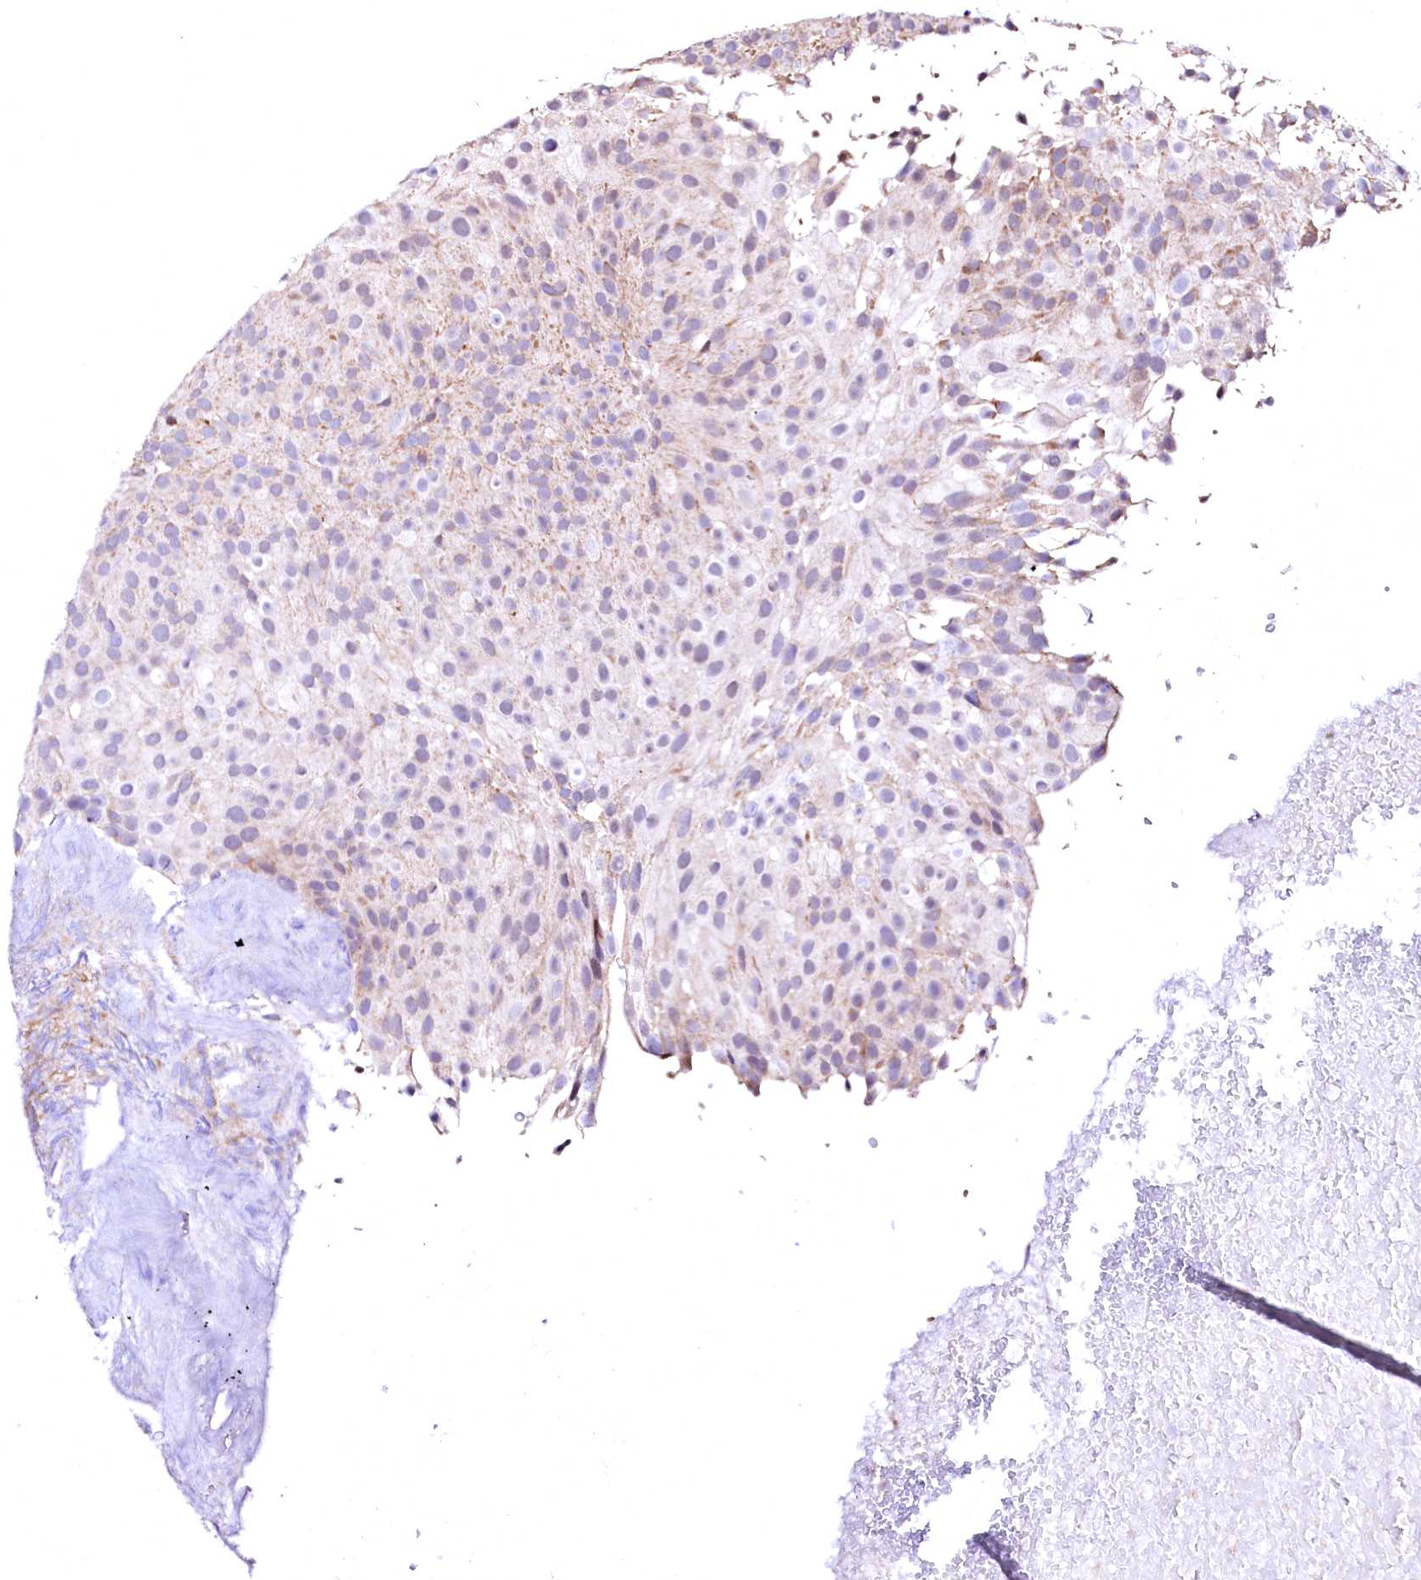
{"staining": {"intensity": "moderate", "quantity": "<25%", "location": "cytoplasmic/membranous"}, "tissue": "urothelial cancer", "cell_type": "Tumor cells", "image_type": "cancer", "snomed": [{"axis": "morphology", "description": "Urothelial carcinoma, Low grade"}, {"axis": "topography", "description": "Urinary bladder"}], "caption": "Immunohistochemical staining of human urothelial cancer exhibits low levels of moderate cytoplasmic/membranous protein expression in approximately <25% of tumor cells. (DAB = brown stain, brightfield microscopy at high magnification).", "gene": "GPR176", "patient": {"sex": "male", "age": 78}}